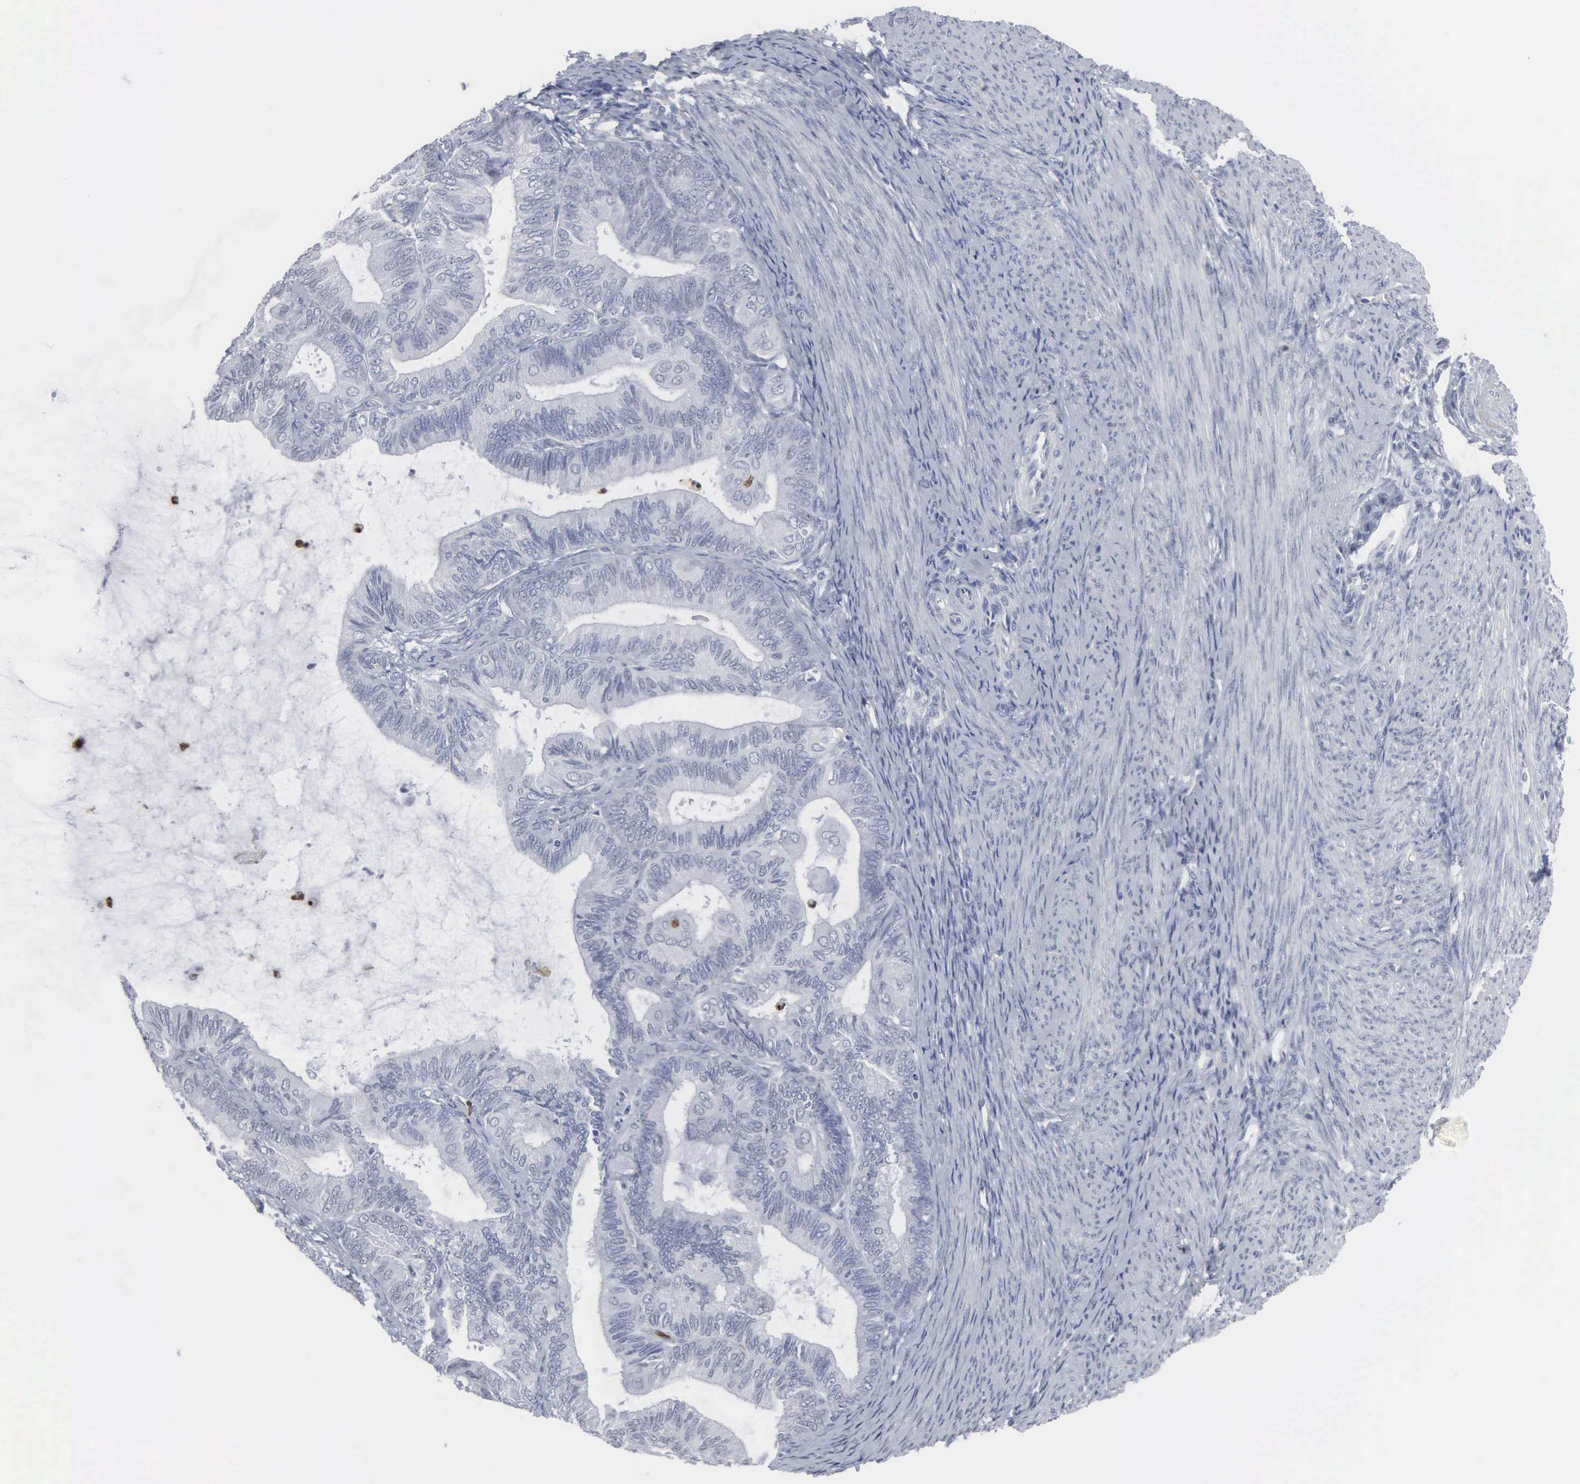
{"staining": {"intensity": "negative", "quantity": "none", "location": "none"}, "tissue": "endometrial cancer", "cell_type": "Tumor cells", "image_type": "cancer", "snomed": [{"axis": "morphology", "description": "Adenocarcinoma, NOS"}, {"axis": "topography", "description": "Endometrium"}], "caption": "IHC histopathology image of endometrial cancer (adenocarcinoma) stained for a protein (brown), which demonstrates no expression in tumor cells. (Brightfield microscopy of DAB (3,3'-diaminobenzidine) IHC at high magnification).", "gene": "SPIN3", "patient": {"sex": "female", "age": 63}}